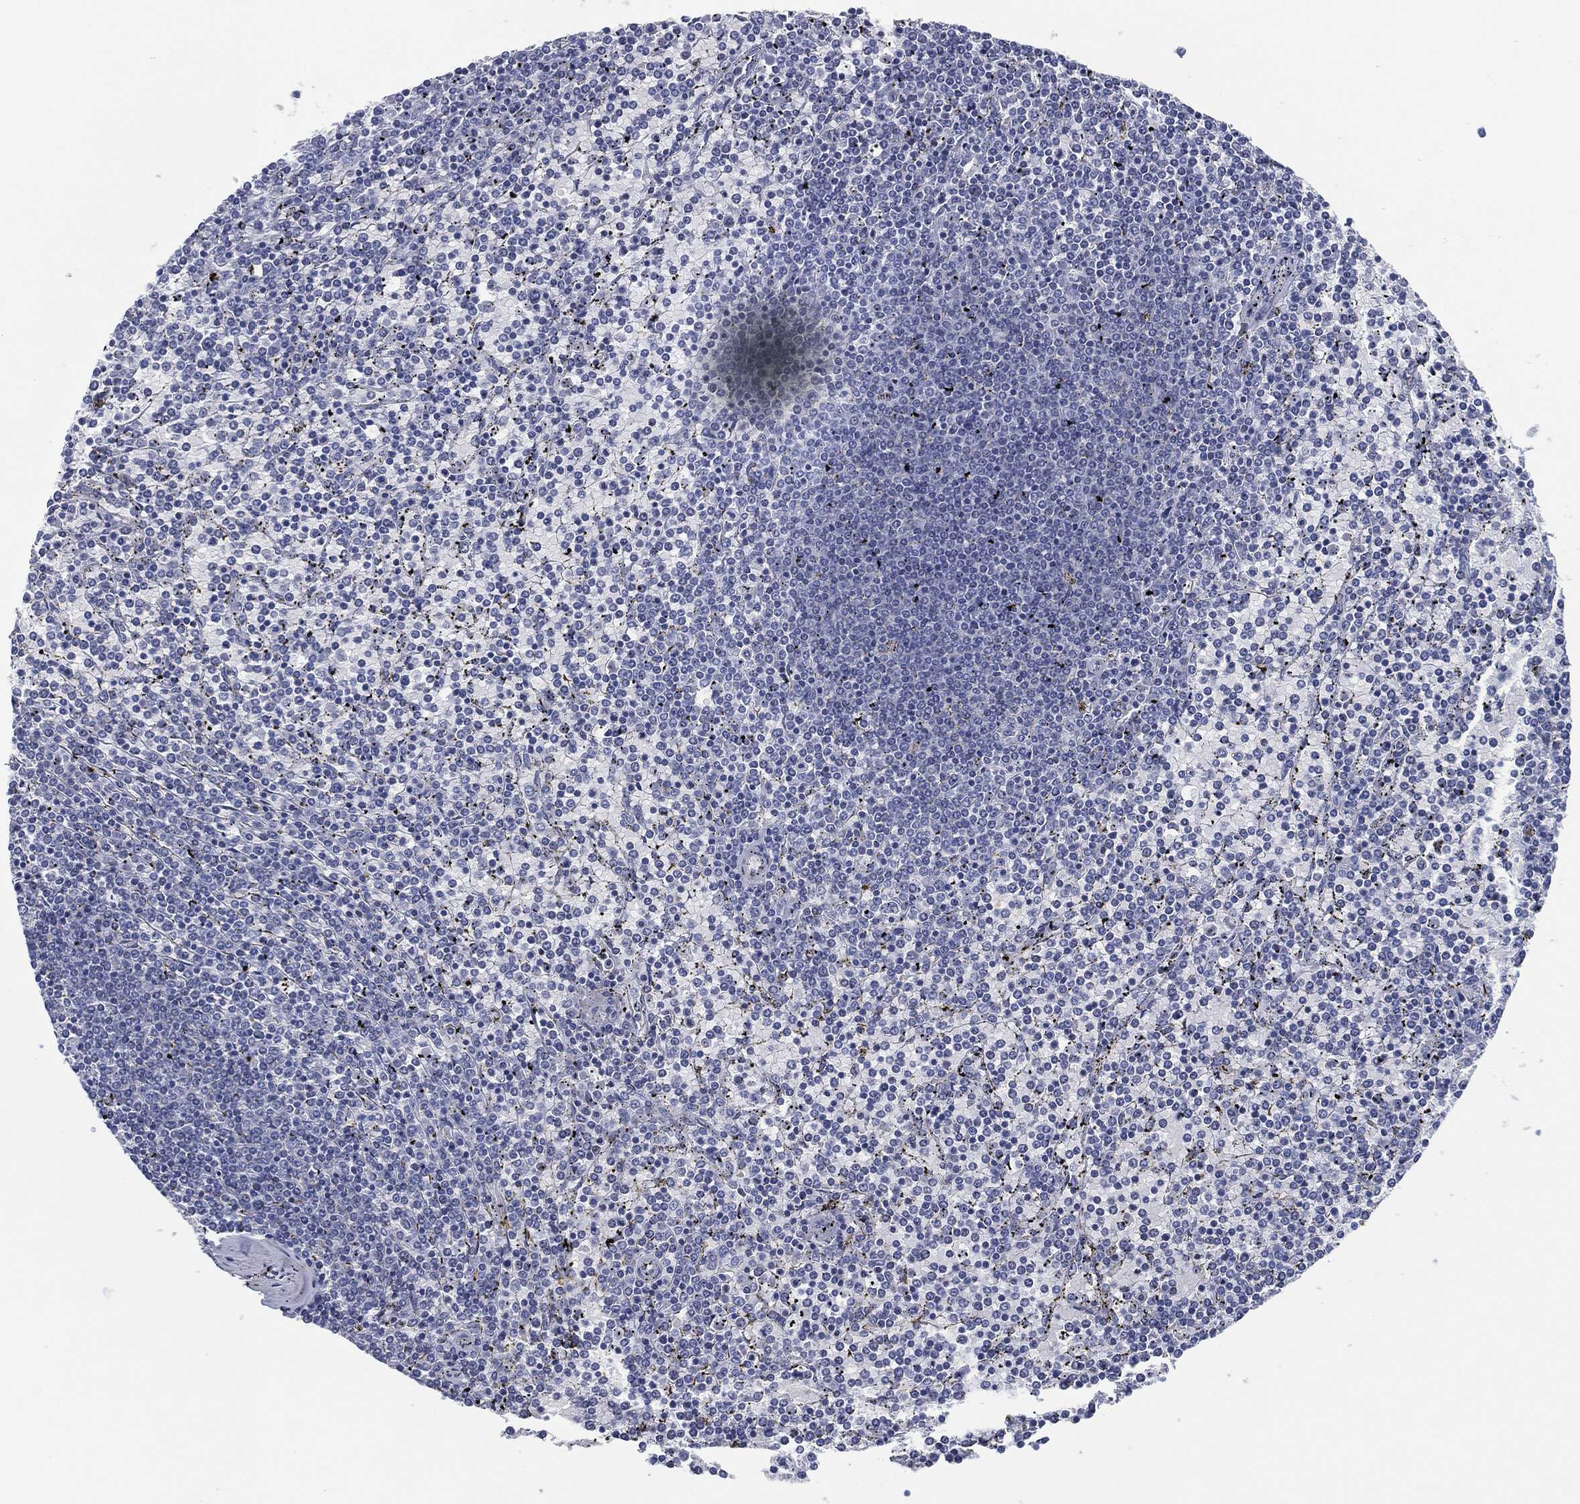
{"staining": {"intensity": "negative", "quantity": "none", "location": "none"}, "tissue": "lymphoma", "cell_type": "Tumor cells", "image_type": "cancer", "snomed": [{"axis": "morphology", "description": "Malignant lymphoma, non-Hodgkin's type, Low grade"}, {"axis": "topography", "description": "Spleen"}], "caption": "A photomicrograph of malignant lymphoma, non-Hodgkin's type (low-grade) stained for a protein displays no brown staining in tumor cells. The staining was performed using DAB to visualize the protein expression in brown, while the nuclei were stained in blue with hematoxylin (Magnification: 20x).", "gene": "SHROOM2", "patient": {"sex": "female", "age": 77}}